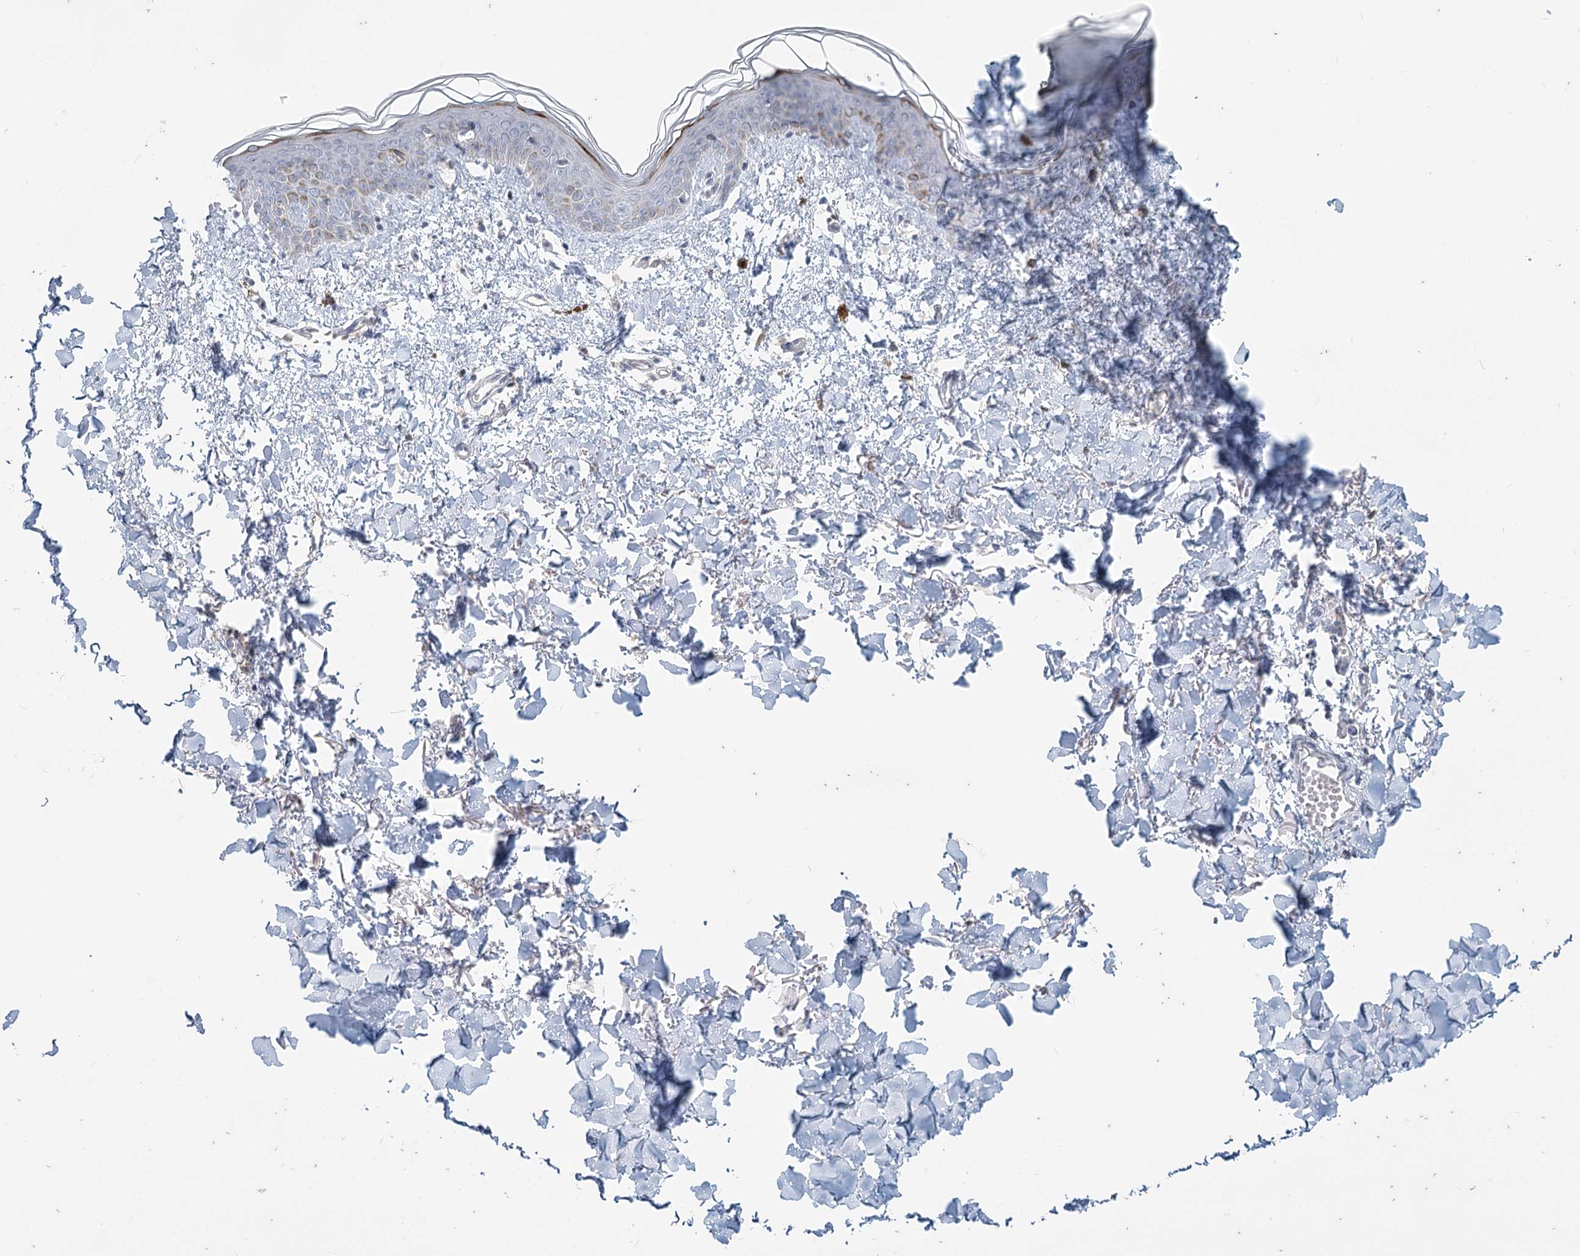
{"staining": {"intensity": "negative", "quantity": "none", "location": "none"}, "tissue": "skin", "cell_type": "Fibroblasts", "image_type": "normal", "snomed": [{"axis": "morphology", "description": "Normal tissue, NOS"}, {"axis": "topography", "description": "Skin"}], "caption": "The image shows no significant expression in fibroblasts of skin. The staining is performed using DAB (3,3'-diaminobenzidine) brown chromogen with nuclei counter-stained in using hematoxylin.", "gene": "SLC9A3", "patient": {"sex": "female", "age": 46}}